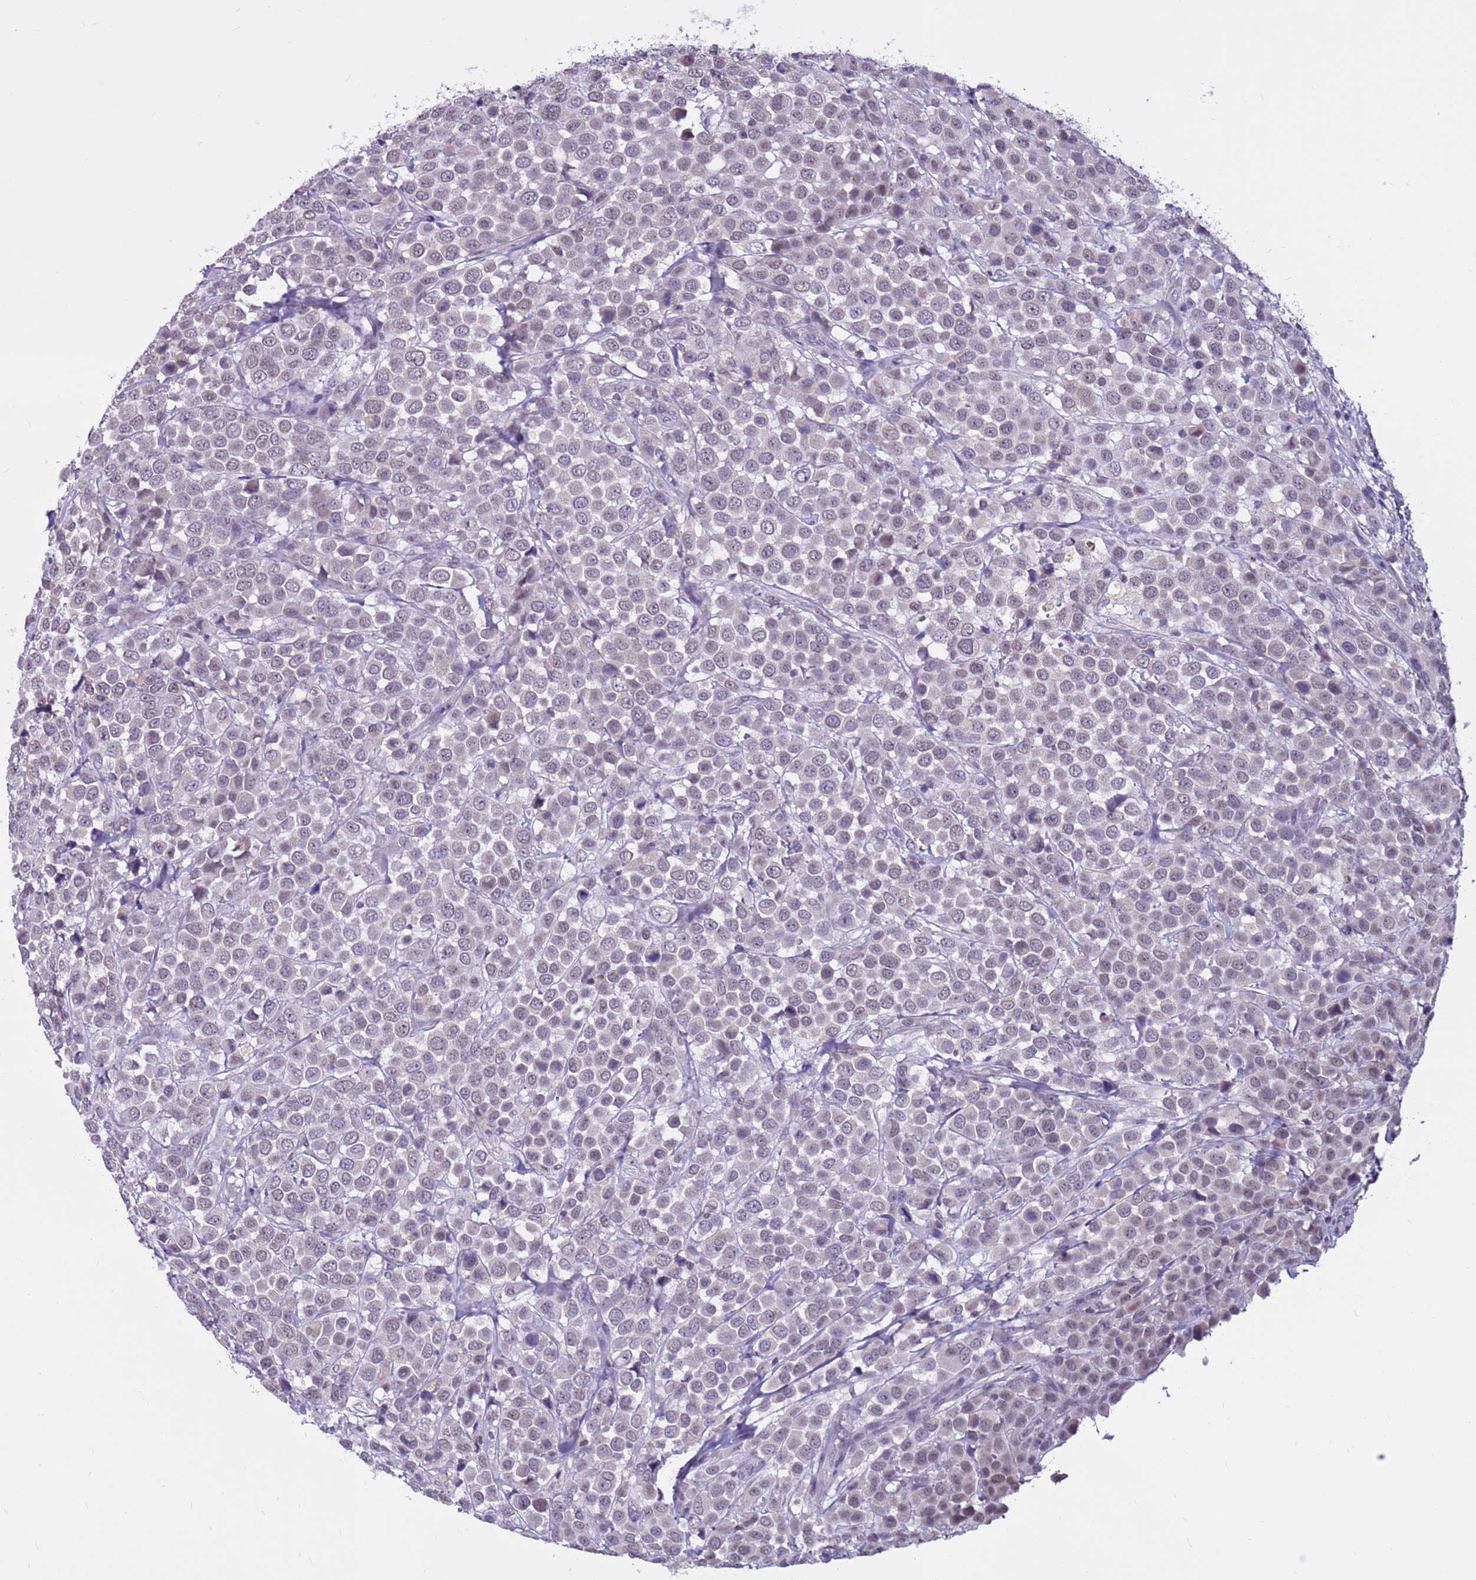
{"staining": {"intensity": "negative", "quantity": "none", "location": "none"}, "tissue": "breast cancer", "cell_type": "Tumor cells", "image_type": "cancer", "snomed": [{"axis": "morphology", "description": "Duct carcinoma"}, {"axis": "topography", "description": "Breast"}], "caption": "The image displays no staining of tumor cells in breast invasive ductal carcinoma. The staining was performed using DAB to visualize the protein expression in brown, while the nuclei were stained in blue with hematoxylin (Magnification: 20x).", "gene": "CDK2AP2", "patient": {"sex": "female", "age": 61}}